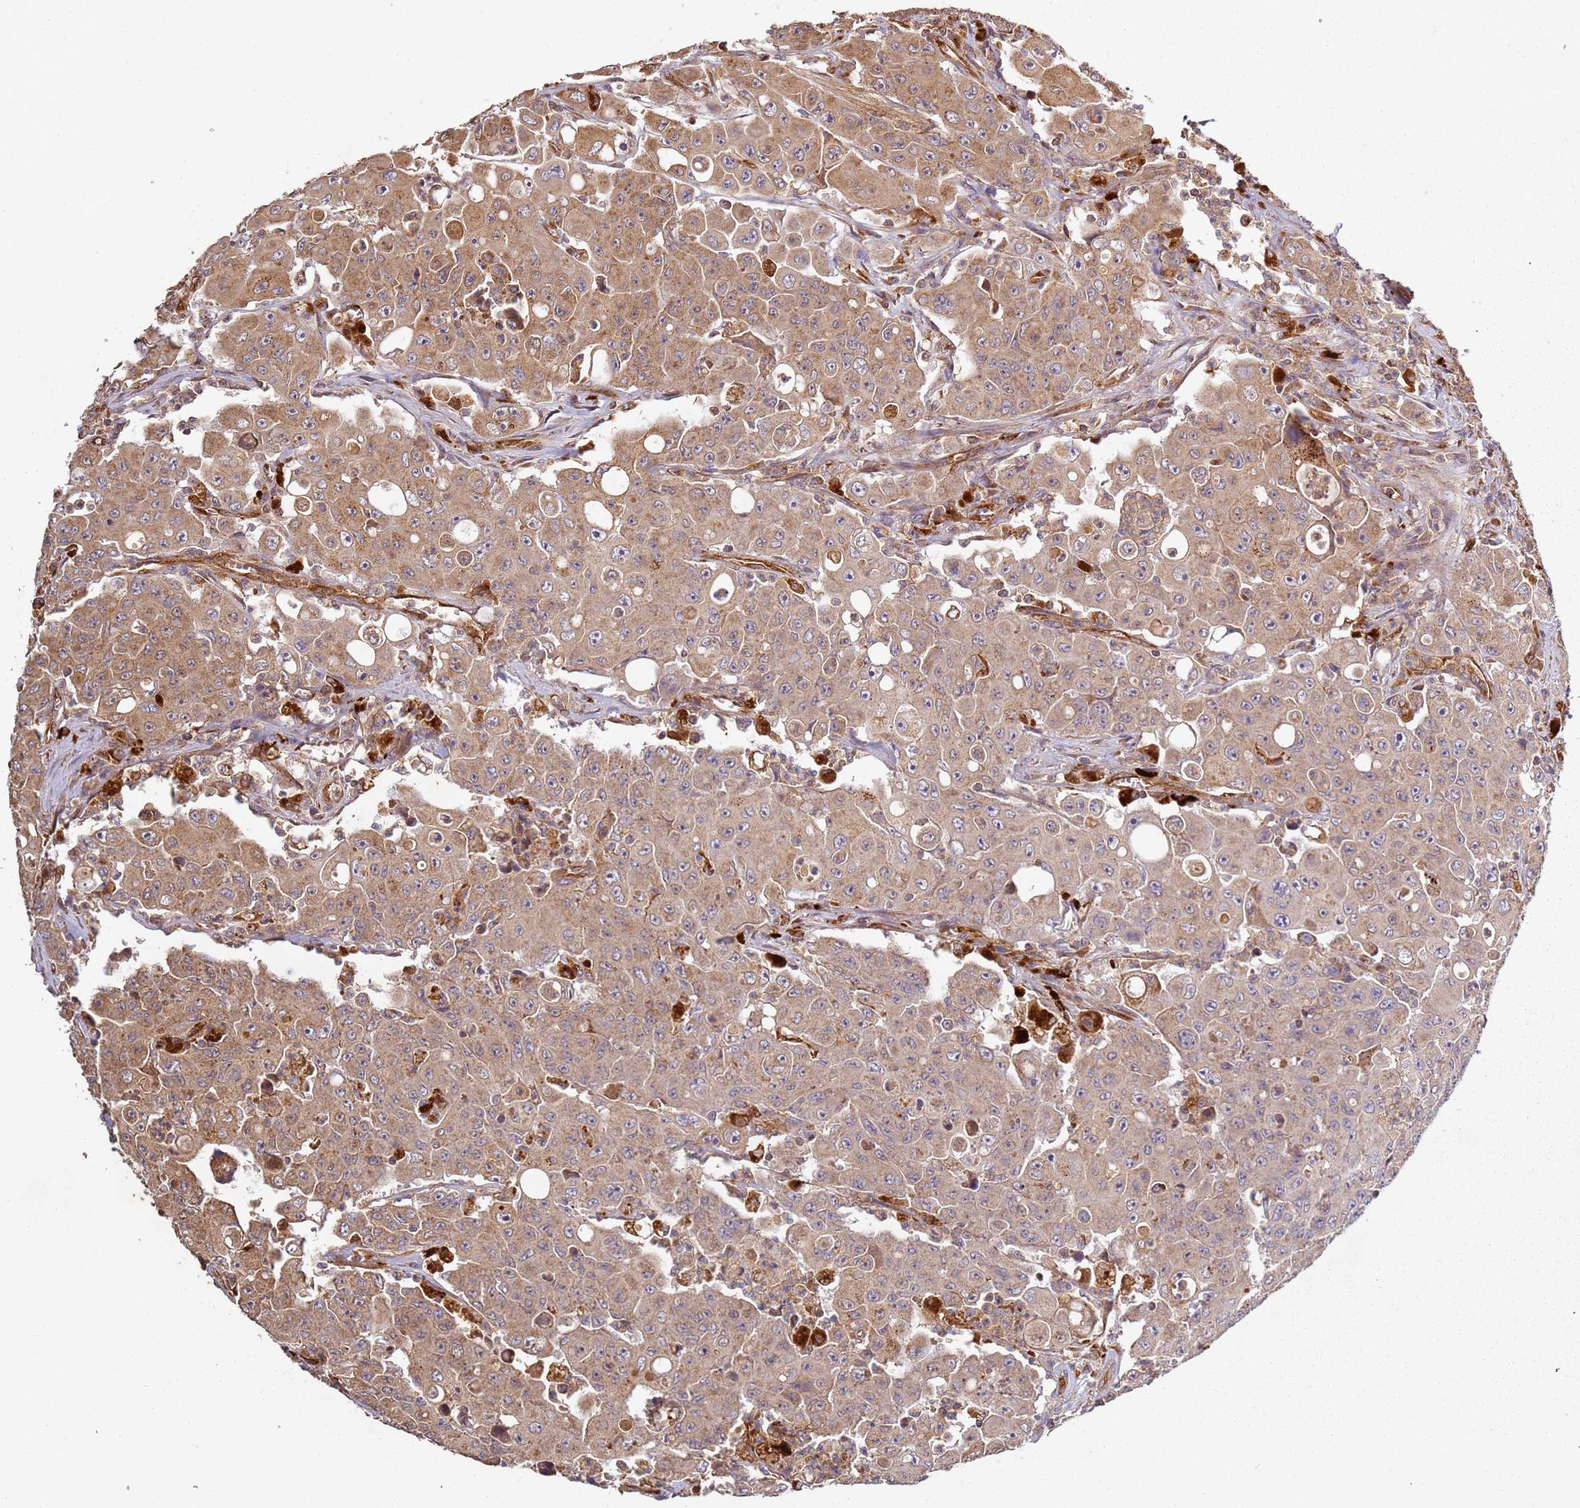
{"staining": {"intensity": "moderate", "quantity": ">75%", "location": "cytoplasmic/membranous"}, "tissue": "colorectal cancer", "cell_type": "Tumor cells", "image_type": "cancer", "snomed": [{"axis": "morphology", "description": "Adenocarcinoma, NOS"}, {"axis": "topography", "description": "Colon"}], "caption": "Protein staining displays moderate cytoplasmic/membranous staining in approximately >75% of tumor cells in colorectal adenocarcinoma.", "gene": "SCGB2B2", "patient": {"sex": "male", "age": 51}}